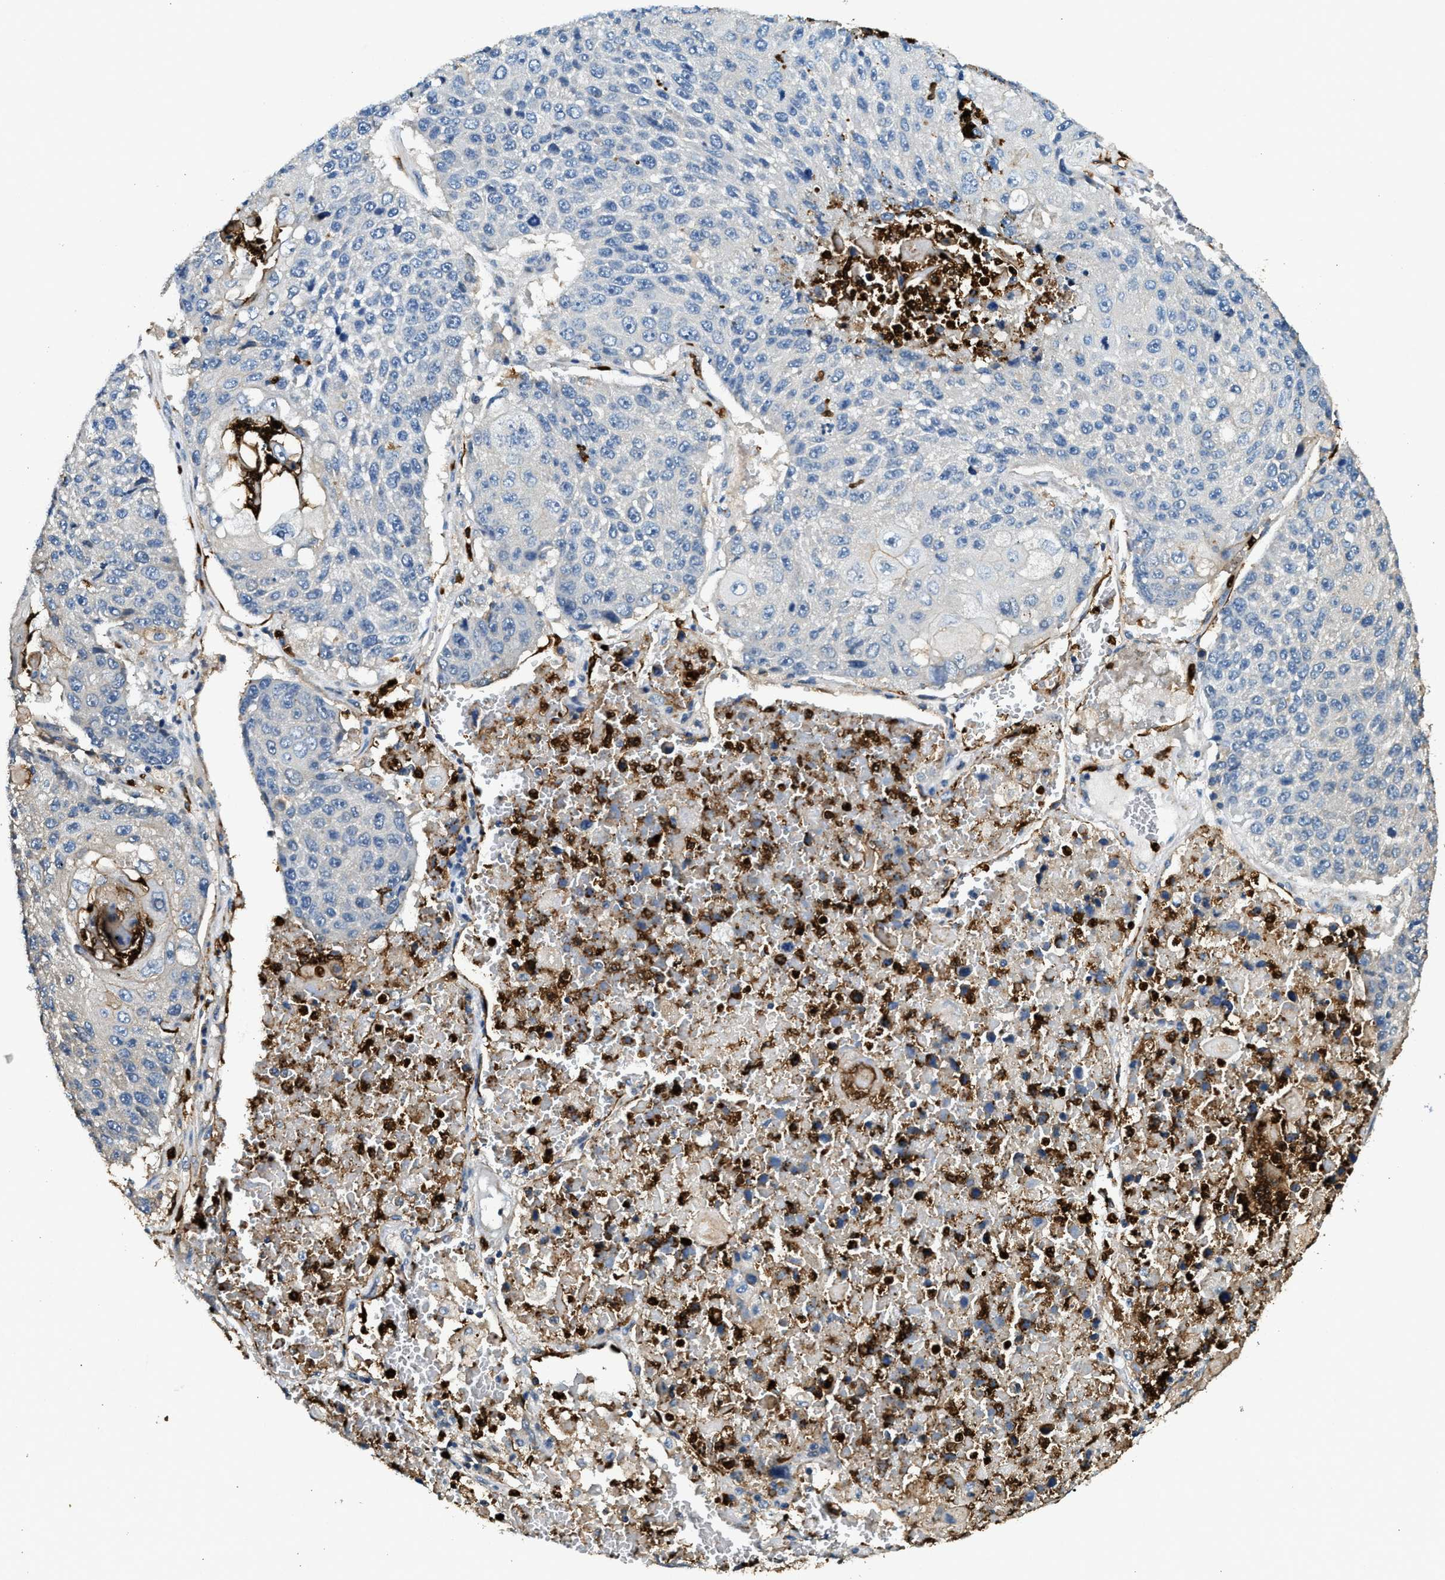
{"staining": {"intensity": "negative", "quantity": "none", "location": "none"}, "tissue": "lung cancer", "cell_type": "Tumor cells", "image_type": "cancer", "snomed": [{"axis": "morphology", "description": "Squamous cell carcinoma, NOS"}, {"axis": "topography", "description": "Lung"}], "caption": "Lung cancer (squamous cell carcinoma) was stained to show a protein in brown. There is no significant staining in tumor cells. Brightfield microscopy of immunohistochemistry stained with DAB (brown) and hematoxylin (blue), captured at high magnification.", "gene": "ANXA3", "patient": {"sex": "male", "age": 61}}